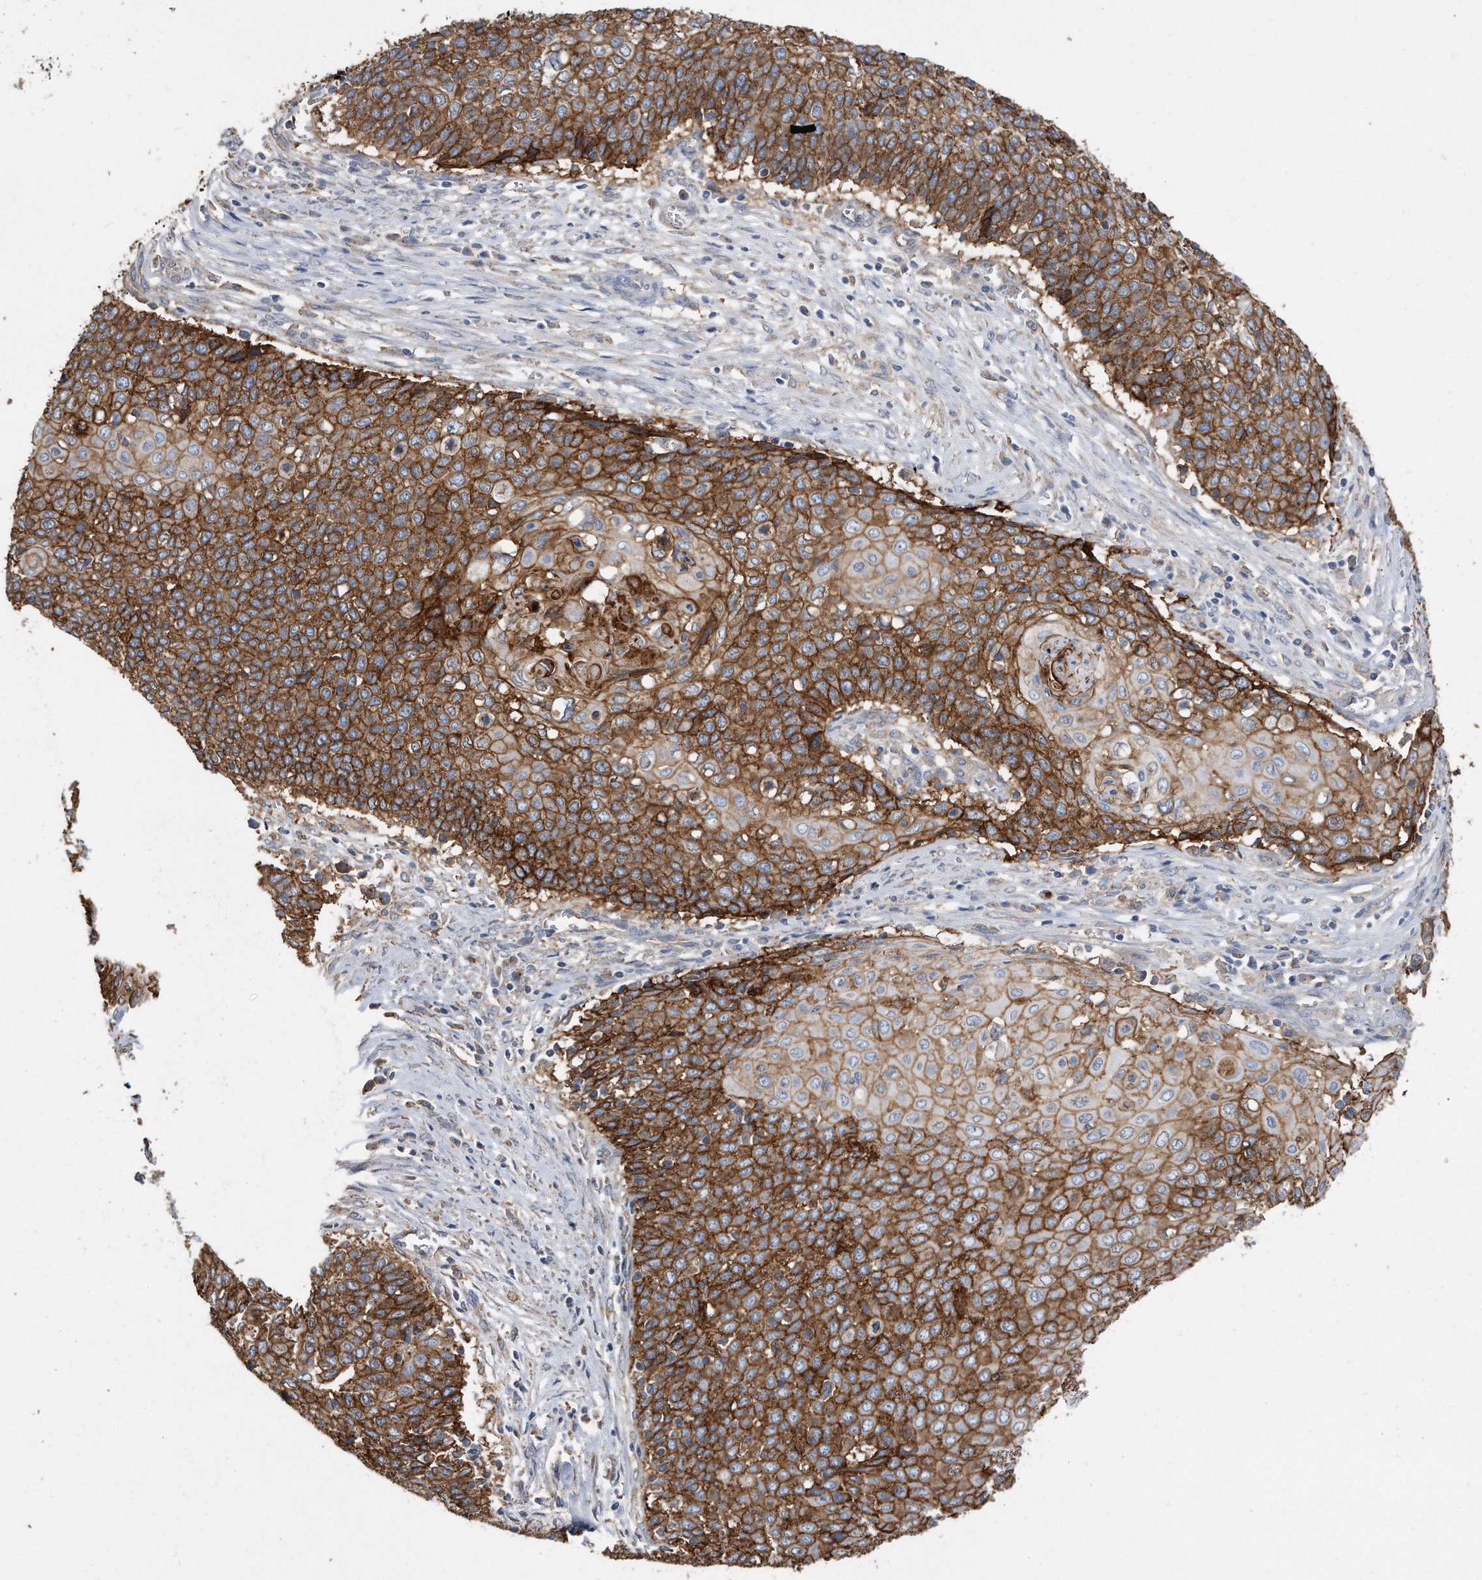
{"staining": {"intensity": "strong", "quantity": ">75%", "location": "cytoplasmic/membranous"}, "tissue": "cervical cancer", "cell_type": "Tumor cells", "image_type": "cancer", "snomed": [{"axis": "morphology", "description": "Squamous cell carcinoma, NOS"}, {"axis": "topography", "description": "Cervix"}], "caption": "Cervical squamous cell carcinoma stained with a protein marker reveals strong staining in tumor cells.", "gene": "CDCP1", "patient": {"sex": "female", "age": 39}}